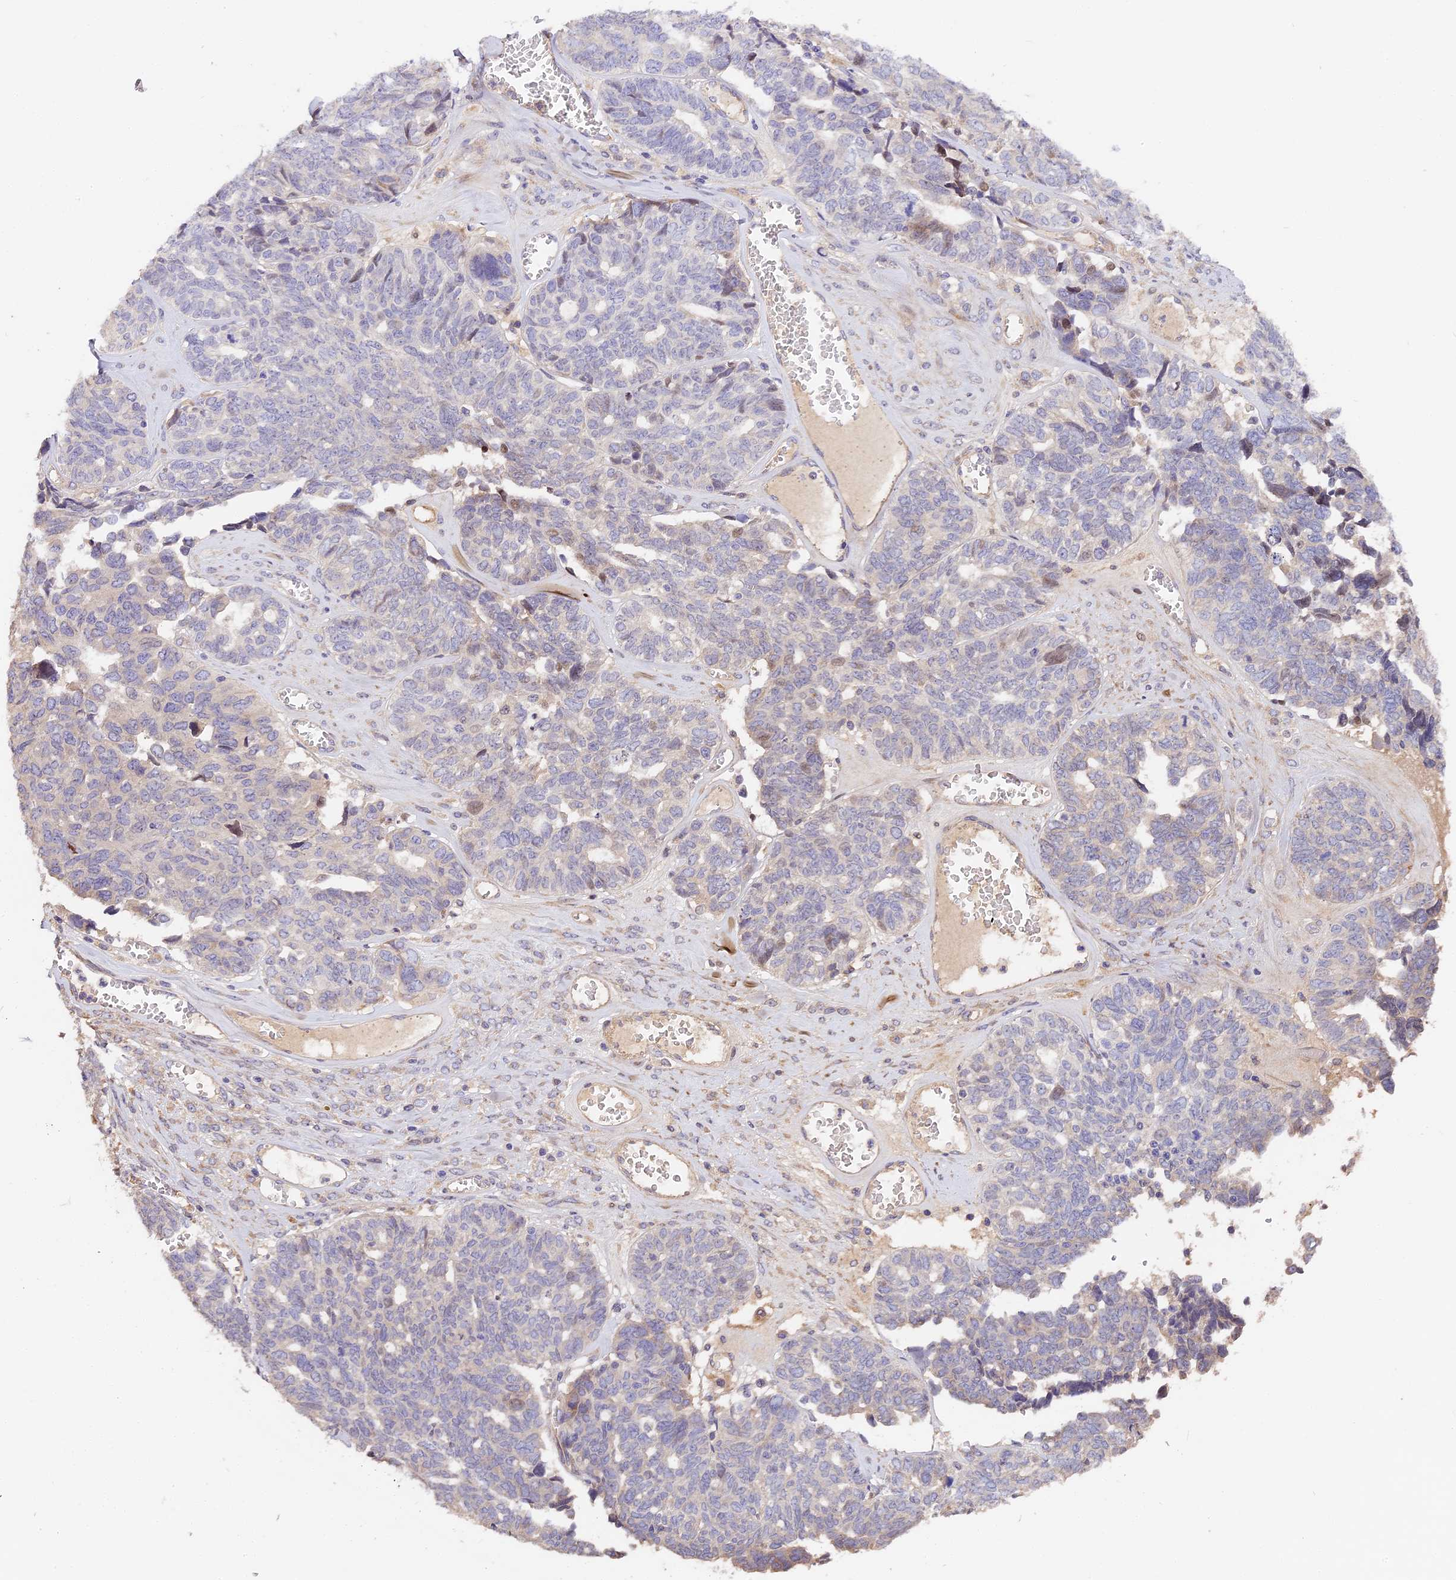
{"staining": {"intensity": "negative", "quantity": "none", "location": "none"}, "tissue": "ovarian cancer", "cell_type": "Tumor cells", "image_type": "cancer", "snomed": [{"axis": "morphology", "description": "Cystadenocarcinoma, serous, NOS"}, {"axis": "topography", "description": "Ovary"}], "caption": "The image exhibits no significant expression in tumor cells of ovarian cancer (serous cystadenocarcinoma).", "gene": "ARHGAP17", "patient": {"sex": "female", "age": 79}}